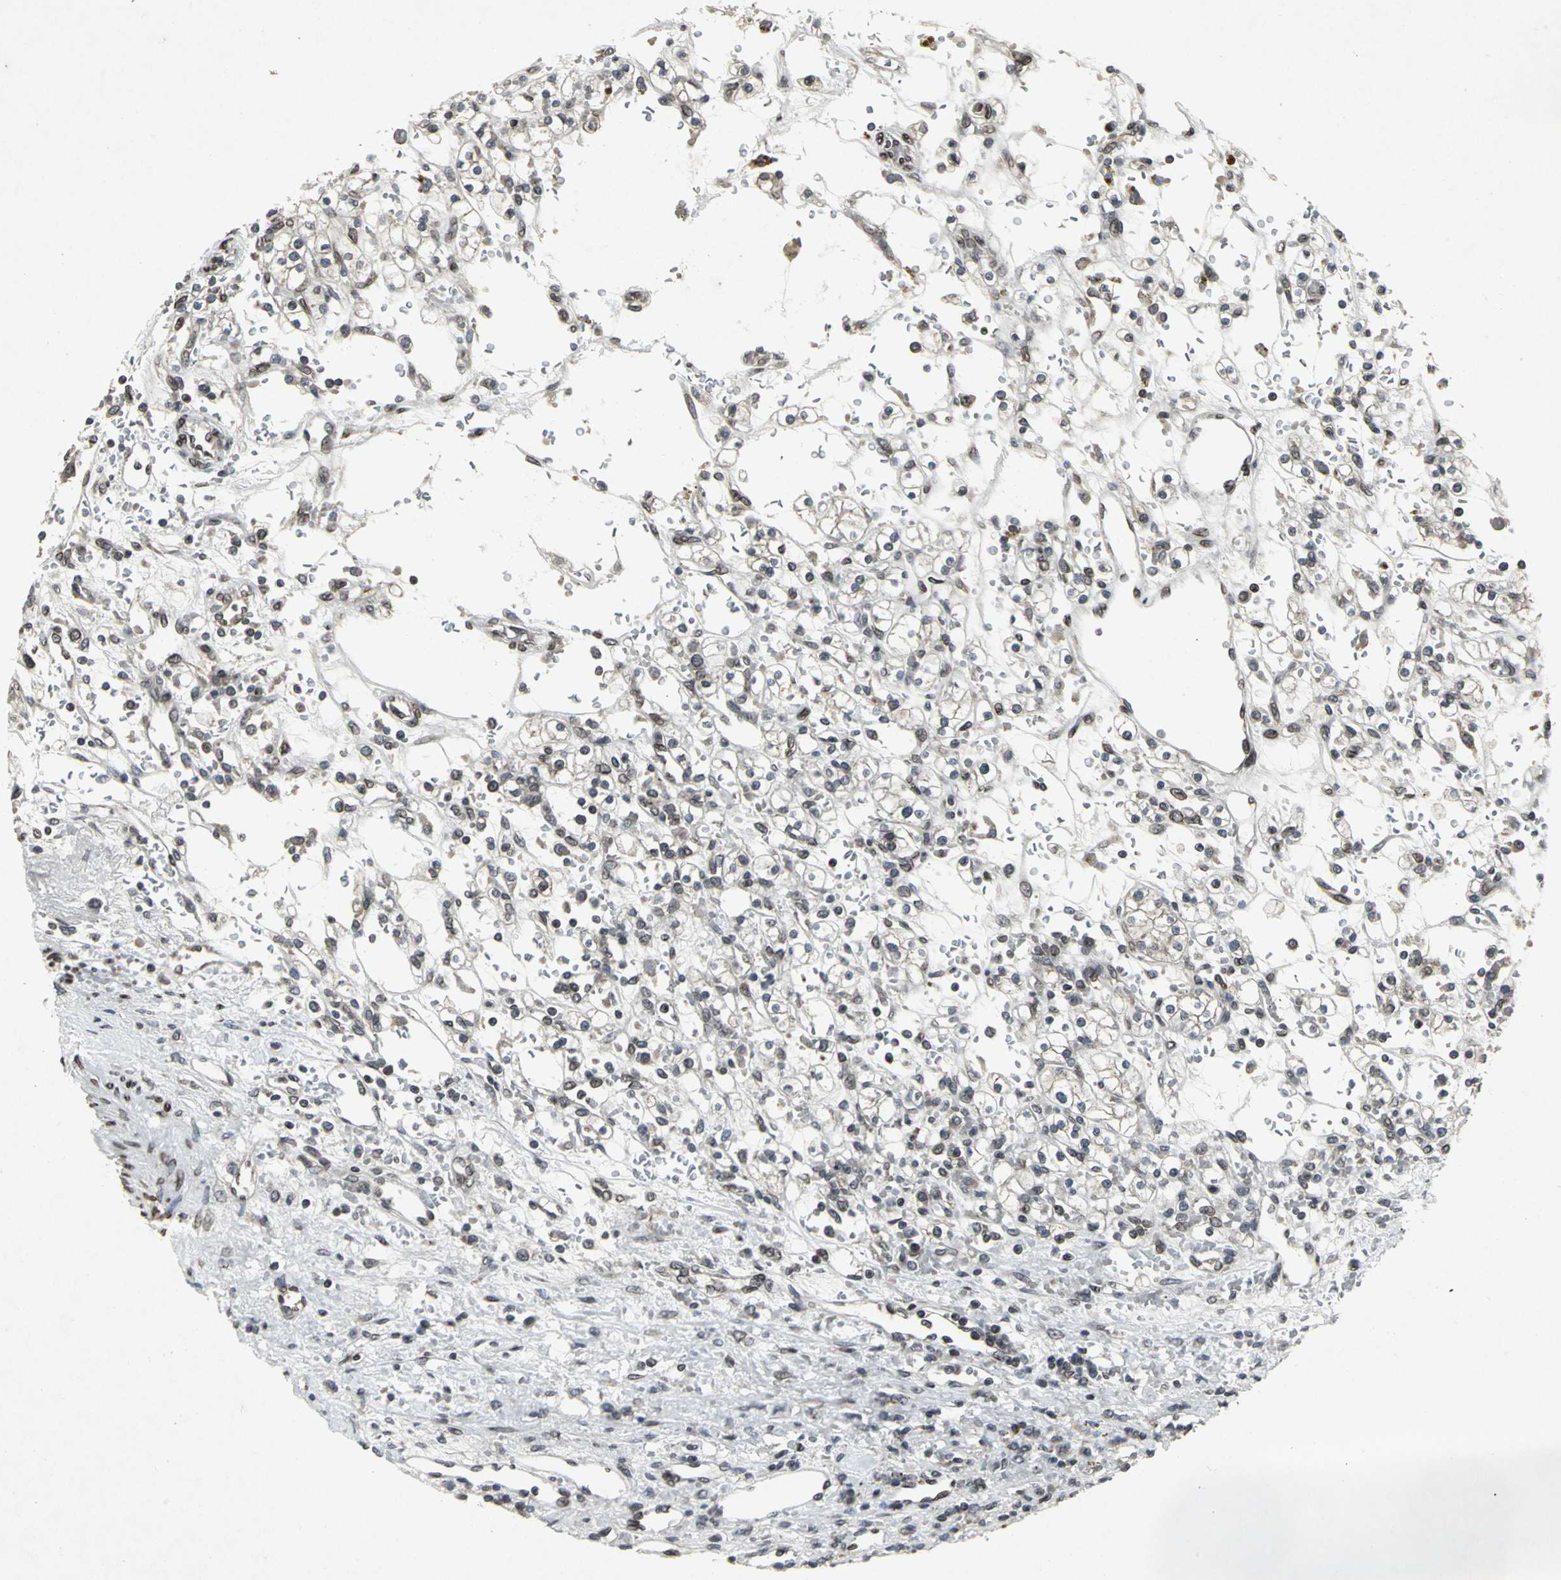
{"staining": {"intensity": "moderate", "quantity": "<25%", "location": "nuclear"}, "tissue": "renal cancer", "cell_type": "Tumor cells", "image_type": "cancer", "snomed": [{"axis": "morphology", "description": "Normal tissue, NOS"}, {"axis": "morphology", "description": "Adenocarcinoma, NOS"}, {"axis": "topography", "description": "Kidney"}], "caption": "About <25% of tumor cells in renal cancer (adenocarcinoma) display moderate nuclear protein expression as visualized by brown immunohistochemical staining.", "gene": "SH2B3", "patient": {"sex": "female", "age": 55}}